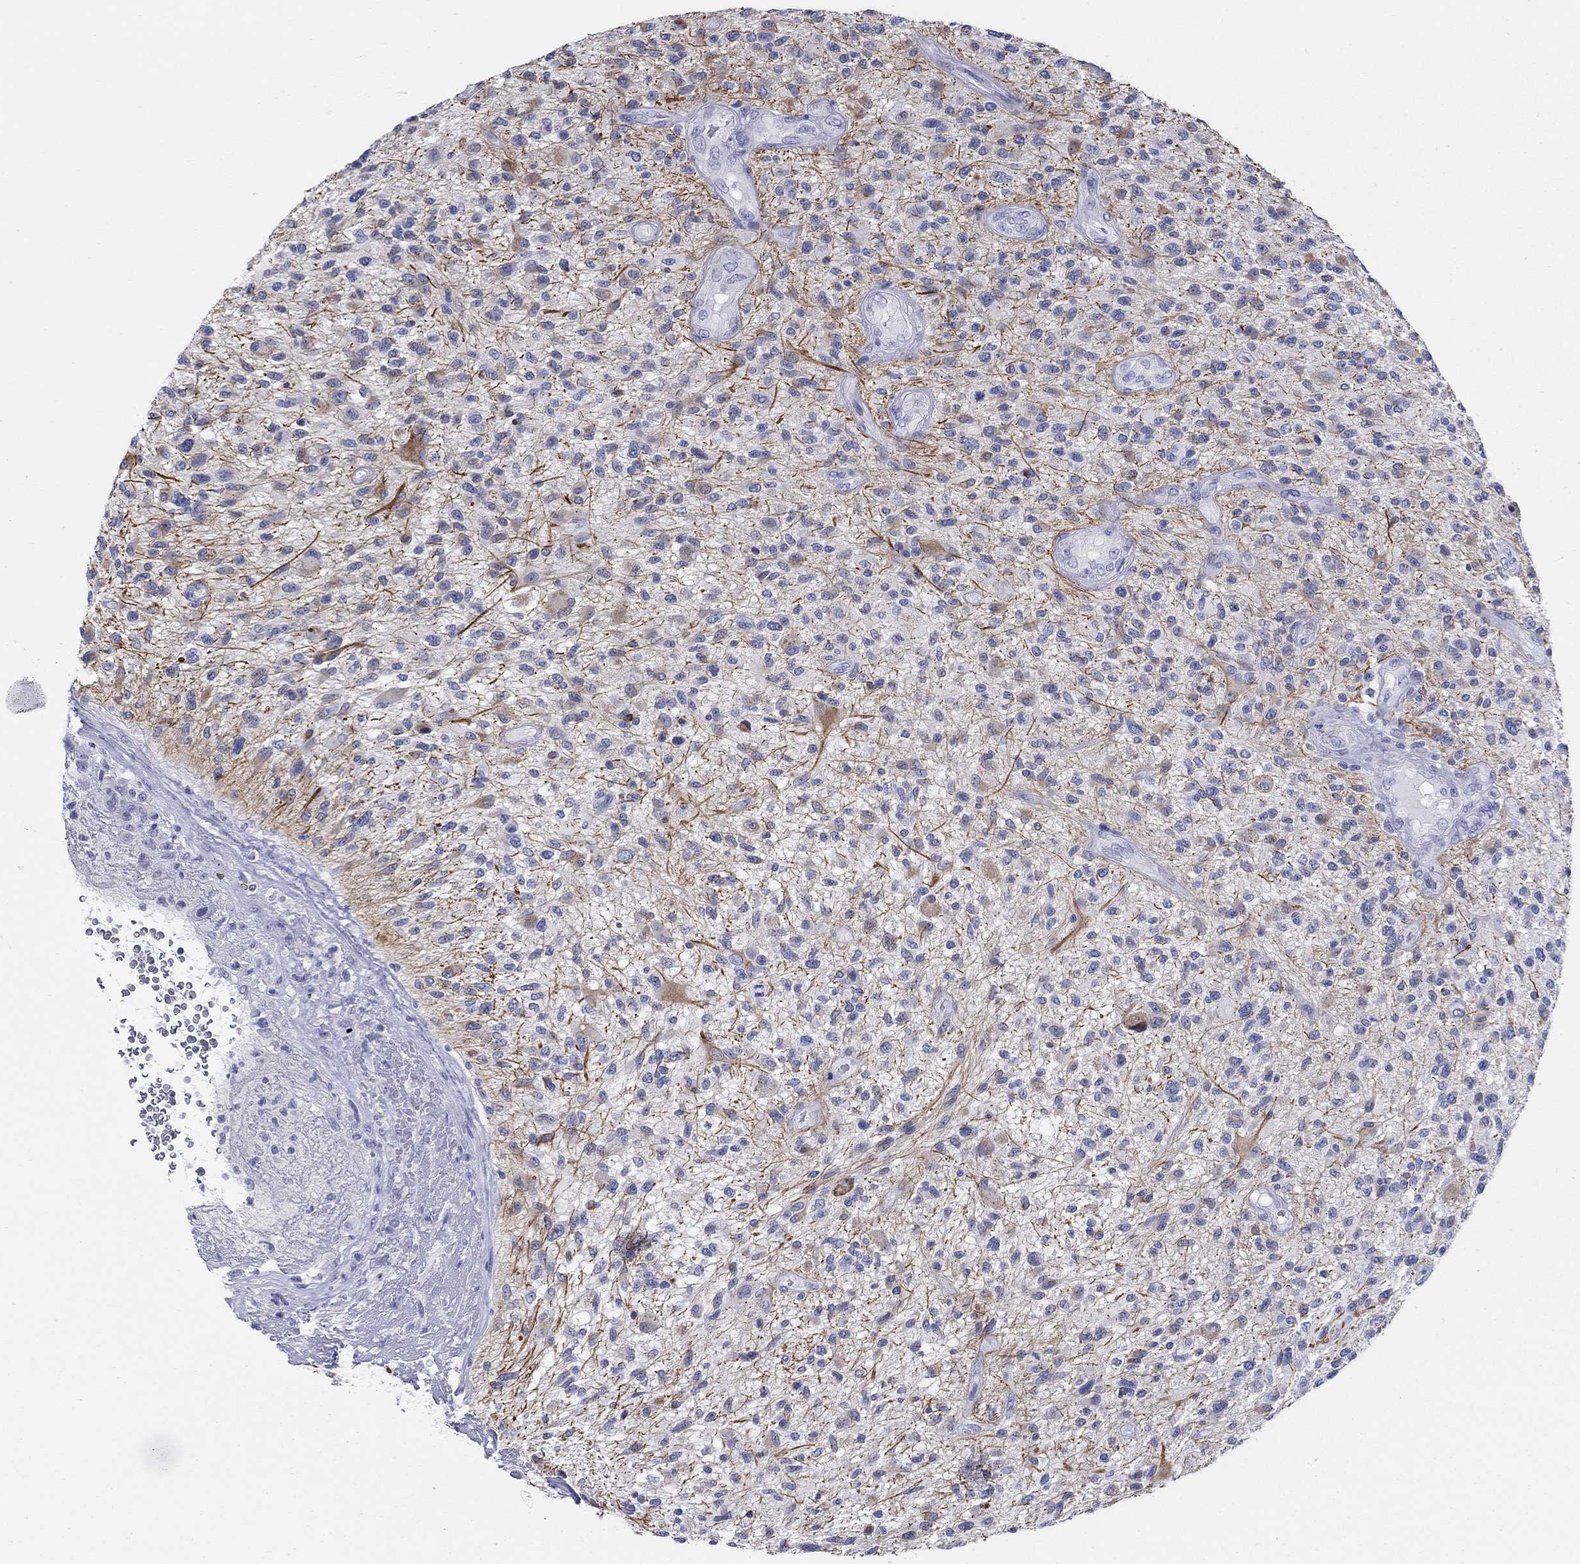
{"staining": {"intensity": "strong", "quantity": "<25%", "location": "cytoplasmic/membranous"}, "tissue": "glioma", "cell_type": "Tumor cells", "image_type": "cancer", "snomed": [{"axis": "morphology", "description": "Glioma, malignant, High grade"}, {"axis": "topography", "description": "Brain"}], "caption": "Immunohistochemical staining of human glioma exhibits medium levels of strong cytoplasmic/membranous staining in approximately <25% of tumor cells.", "gene": "CRYGS", "patient": {"sex": "male", "age": 47}}